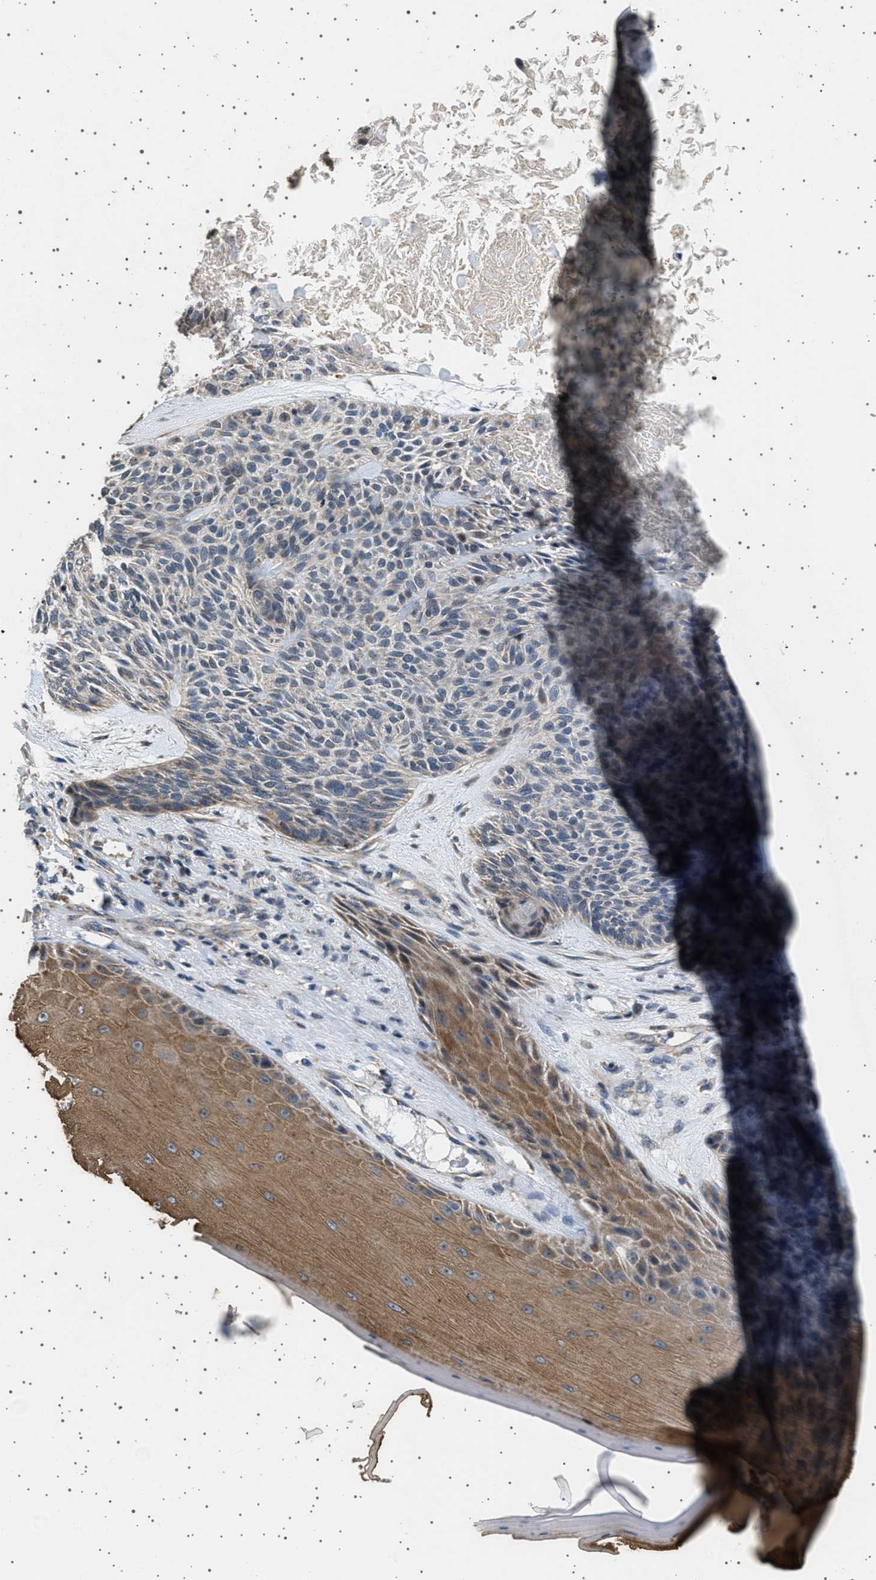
{"staining": {"intensity": "weak", "quantity": "<25%", "location": "cytoplasmic/membranous"}, "tissue": "skin cancer", "cell_type": "Tumor cells", "image_type": "cancer", "snomed": [{"axis": "morphology", "description": "Basal cell carcinoma"}, {"axis": "topography", "description": "Skin"}], "caption": "This is an immunohistochemistry (IHC) histopathology image of human skin basal cell carcinoma. There is no positivity in tumor cells.", "gene": "KCNA4", "patient": {"sex": "male", "age": 55}}